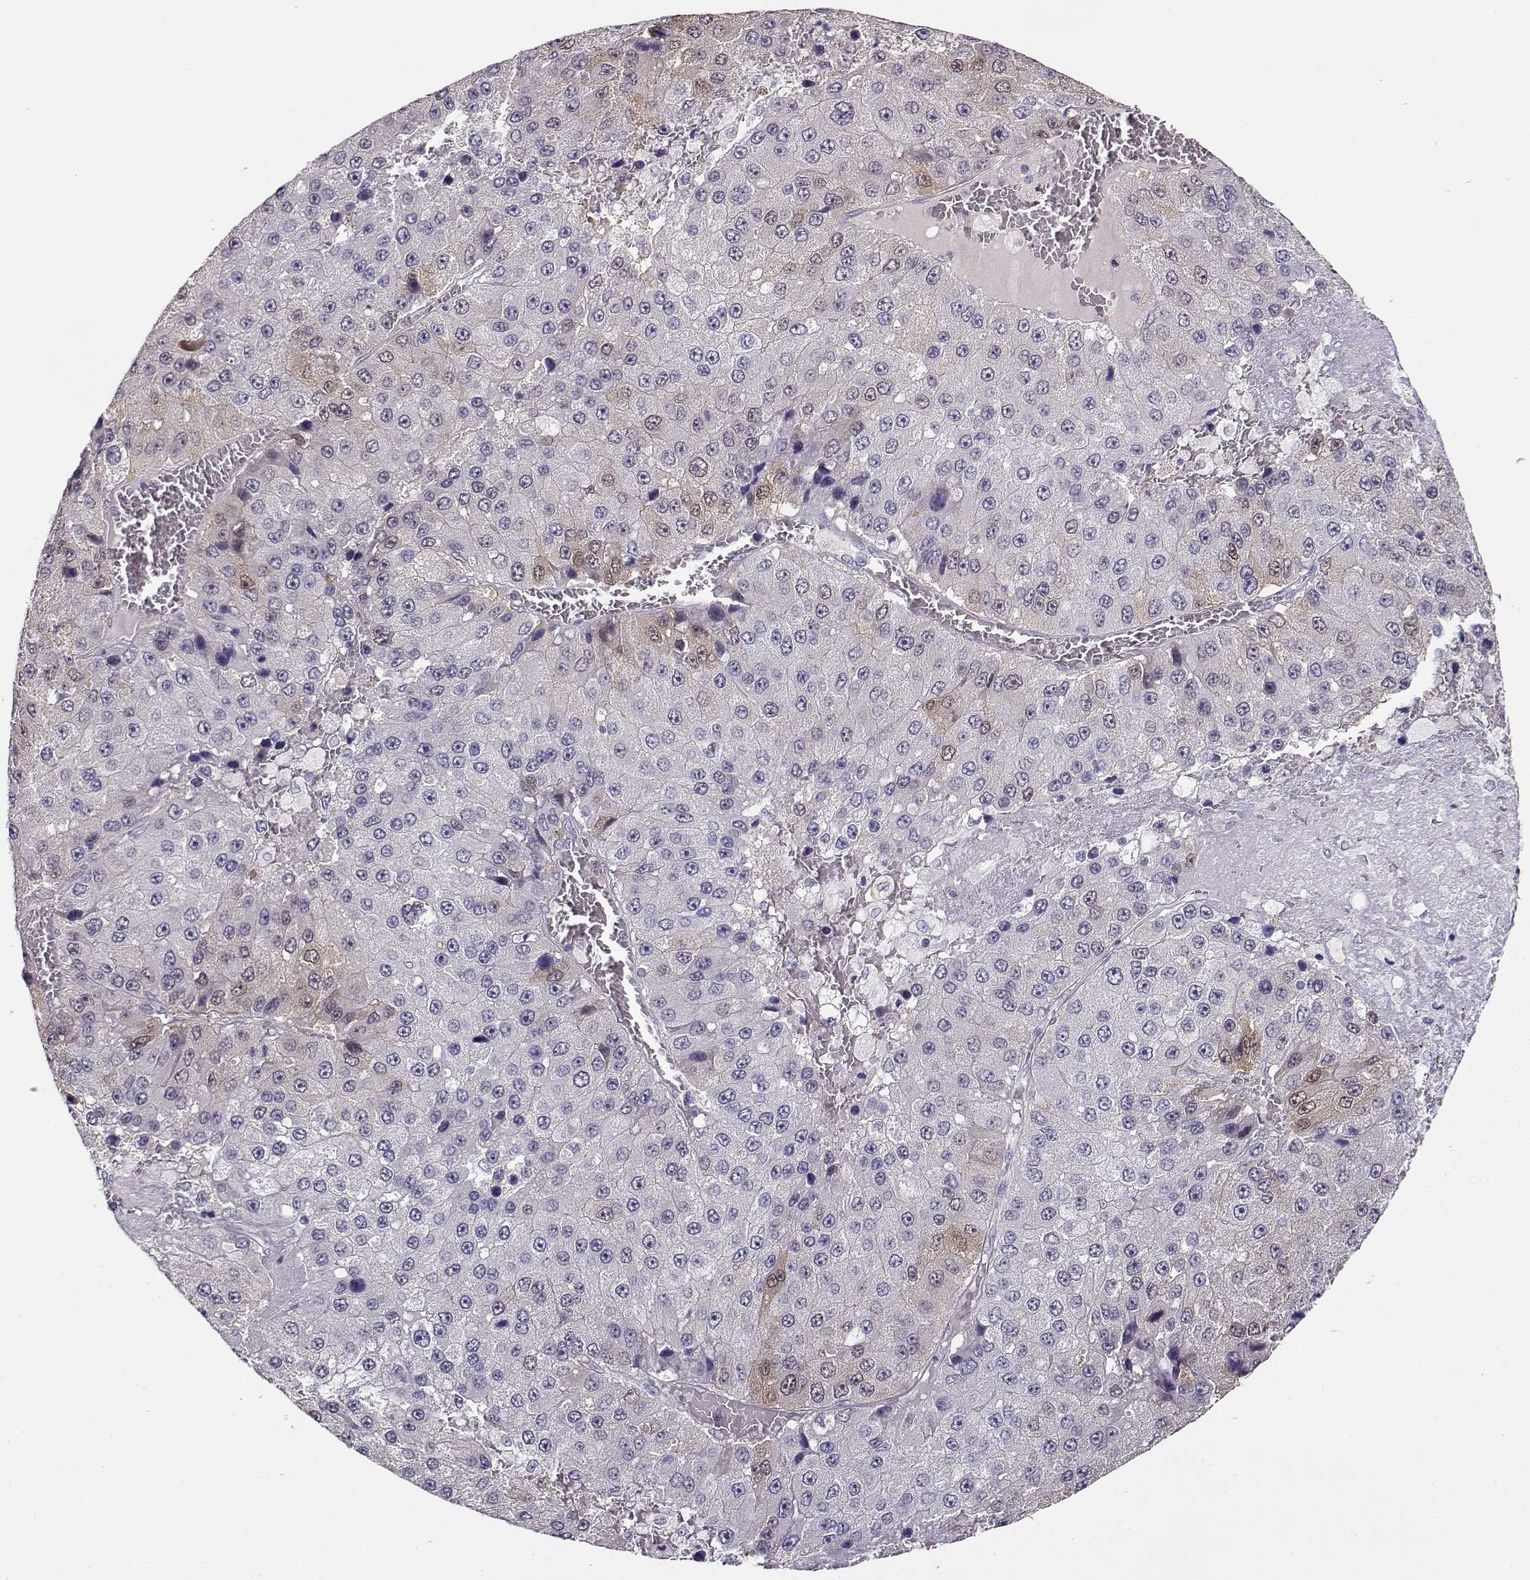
{"staining": {"intensity": "weak", "quantity": "<25%", "location": "cytoplasmic/membranous,nuclear"}, "tissue": "liver cancer", "cell_type": "Tumor cells", "image_type": "cancer", "snomed": [{"axis": "morphology", "description": "Carcinoma, Hepatocellular, NOS"}, {"axis": "topography", "description": "Liver"}], "caption": "DAB immunohistochemical staining of hepatocellular carcinoma (liver) displays no significant expression in tumor cells.", "gene": "CCR8", "patient": {"sex": "female", "age": 73}}